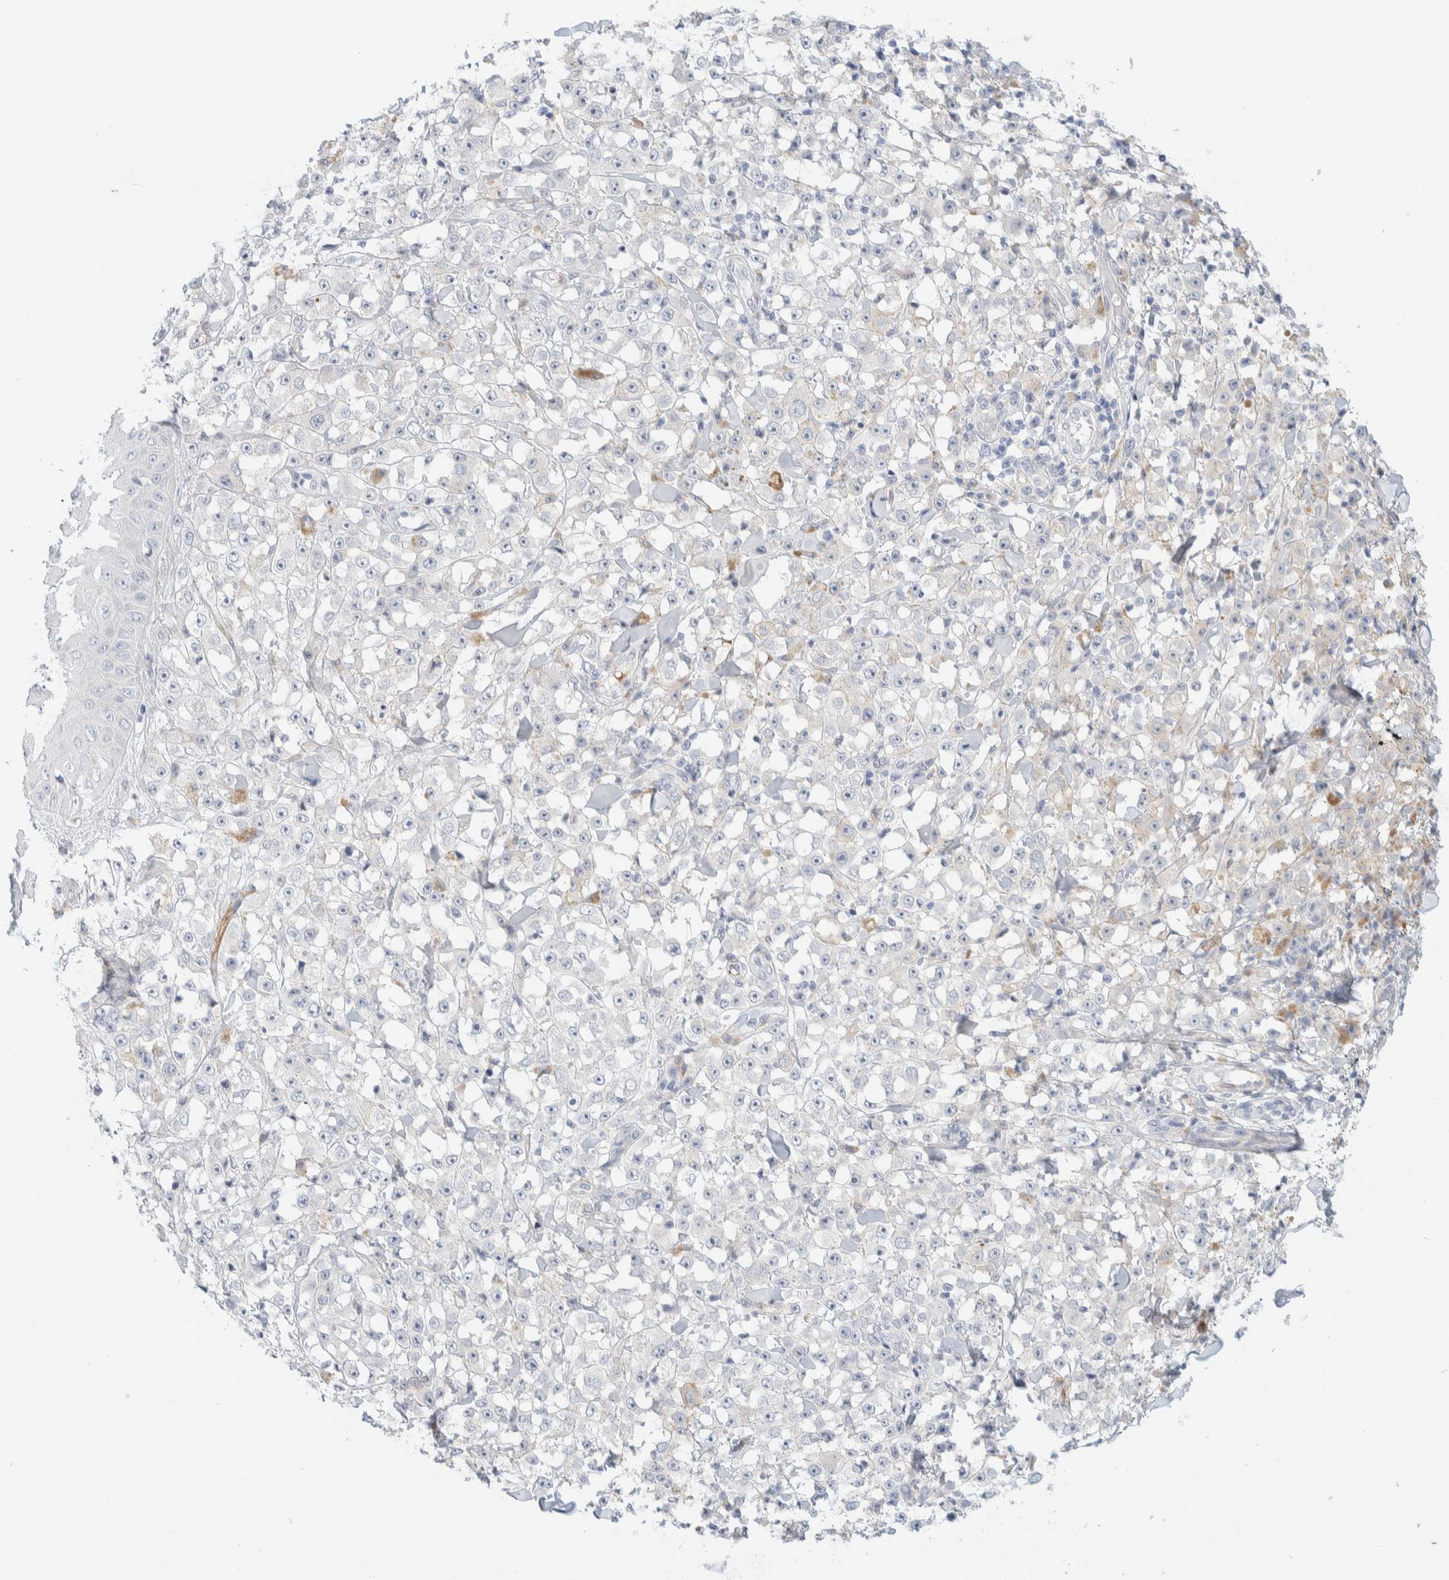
{"staining": {"intensity": "negative", "quantity": "none", "location": "none"}, "tissue": "melanoma", "cell_type": "Tumor cells", "image_type": "cancer", "snomed": [{"axis": "morphology", "description": "Malignant melanoma, NOS"}, {"axis": "topography", "description": "Skin"}], "caption": "This photomicrograph is of malignant melanoma stained with immunohistochemistry to label a protein in brown with the nuclei are counter-stained blue. There is no expression in tumor cells.", "gene": "ATCAY", "patient": {"sex": "female", "age": 82}}